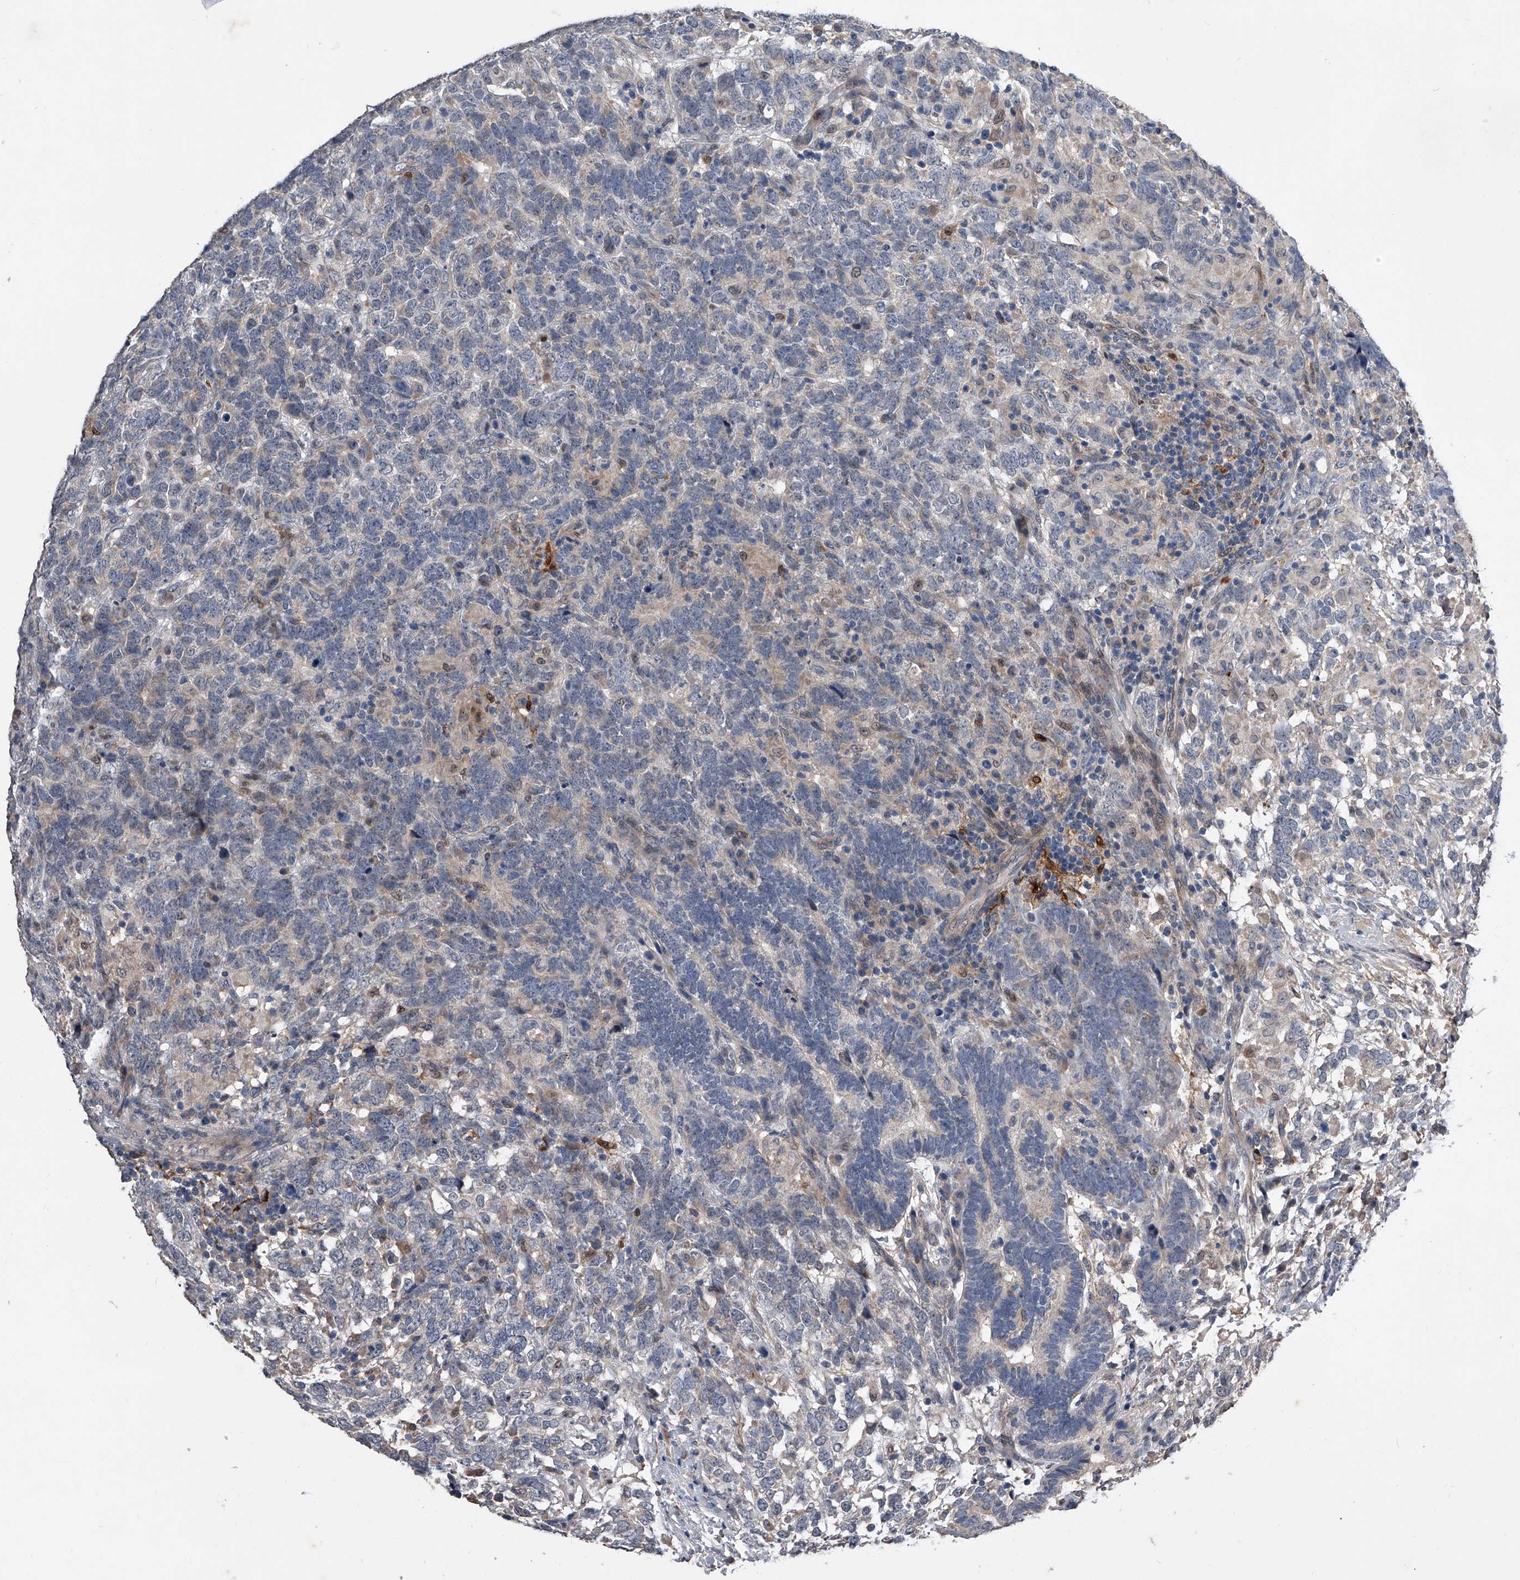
{"staining": {"intensity": "negative", "quantity": "none", "location": "none"}, "tissue": "testis cancer", "cell_type": "Tumor cells", "image_type": "cancer", "snomed": [{"axis": "morphology", "description": "Carcinoma, Embryonal, NOS"}, {"axis": "topography", "description": "Testis"}], "caption": "Immunohistochemistry of human embryonal carcinoma (testis) demonstrates no expression in tumor cells.", "gene": "PHACTR1", "patient": {"sex": "male", "age": 26}}